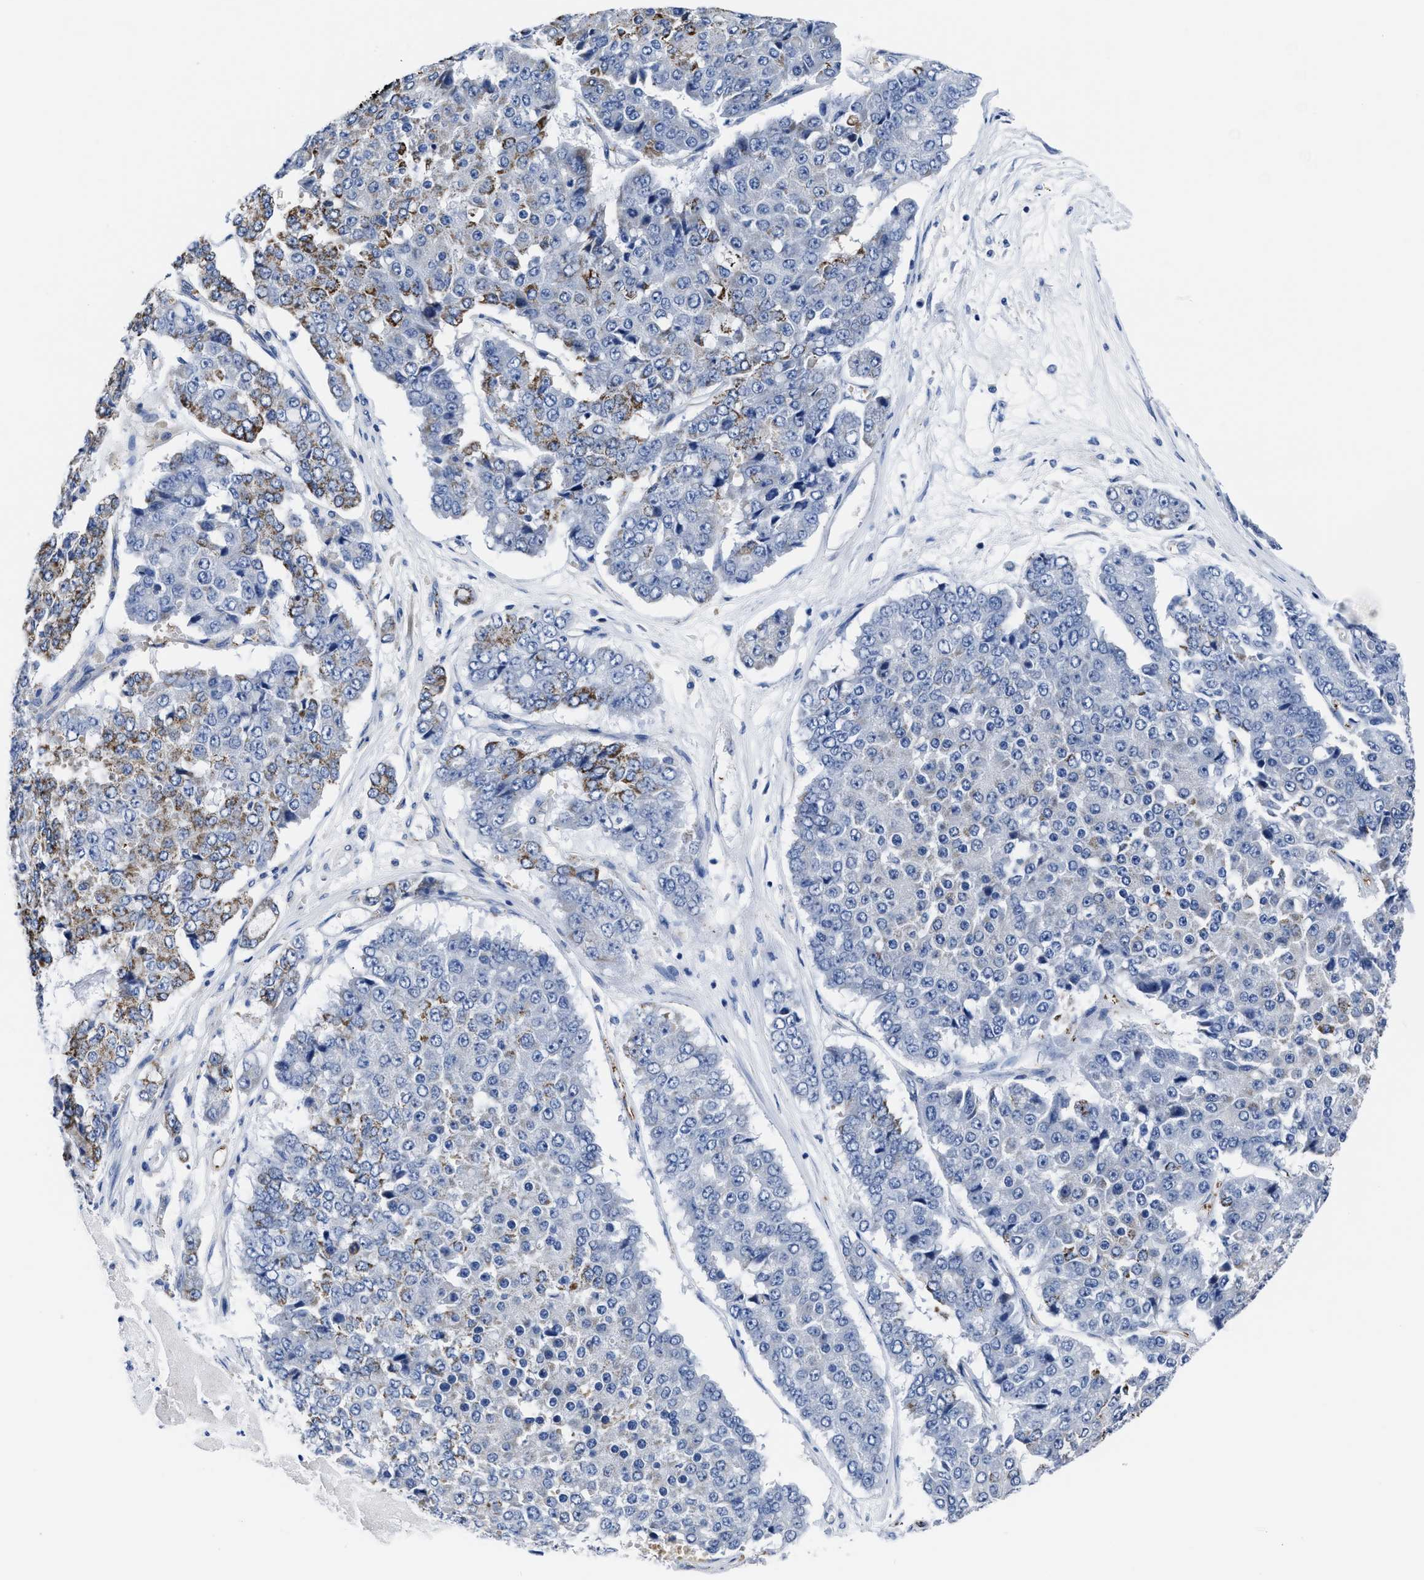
{"staining": {"intensity": "moderate", "quantity": "<25%", "location": "cytoplasmic/membranous"}, "tissue": "pancreatic cancer", "cell_type": "Tumor cells", "image_type": "cancer", "snomed": [{"axis": "morphology", "description": "Adenocarcinoma, NOS"}, {"axis": "topography", "description": "Pancreas"}], "caption": "Immunohistochemistry image of neoplastic tissue: human pancreatic cancer stained using immunohistochemistry reveals low levels of moderate protein expression localized specifically in the cytoplasmic/membranous of tumor cells, appearing as a cytoplasmic/membranous brown color.", "gene": "KCNMB3", "patient": {"sex": "male", "age": 50}}